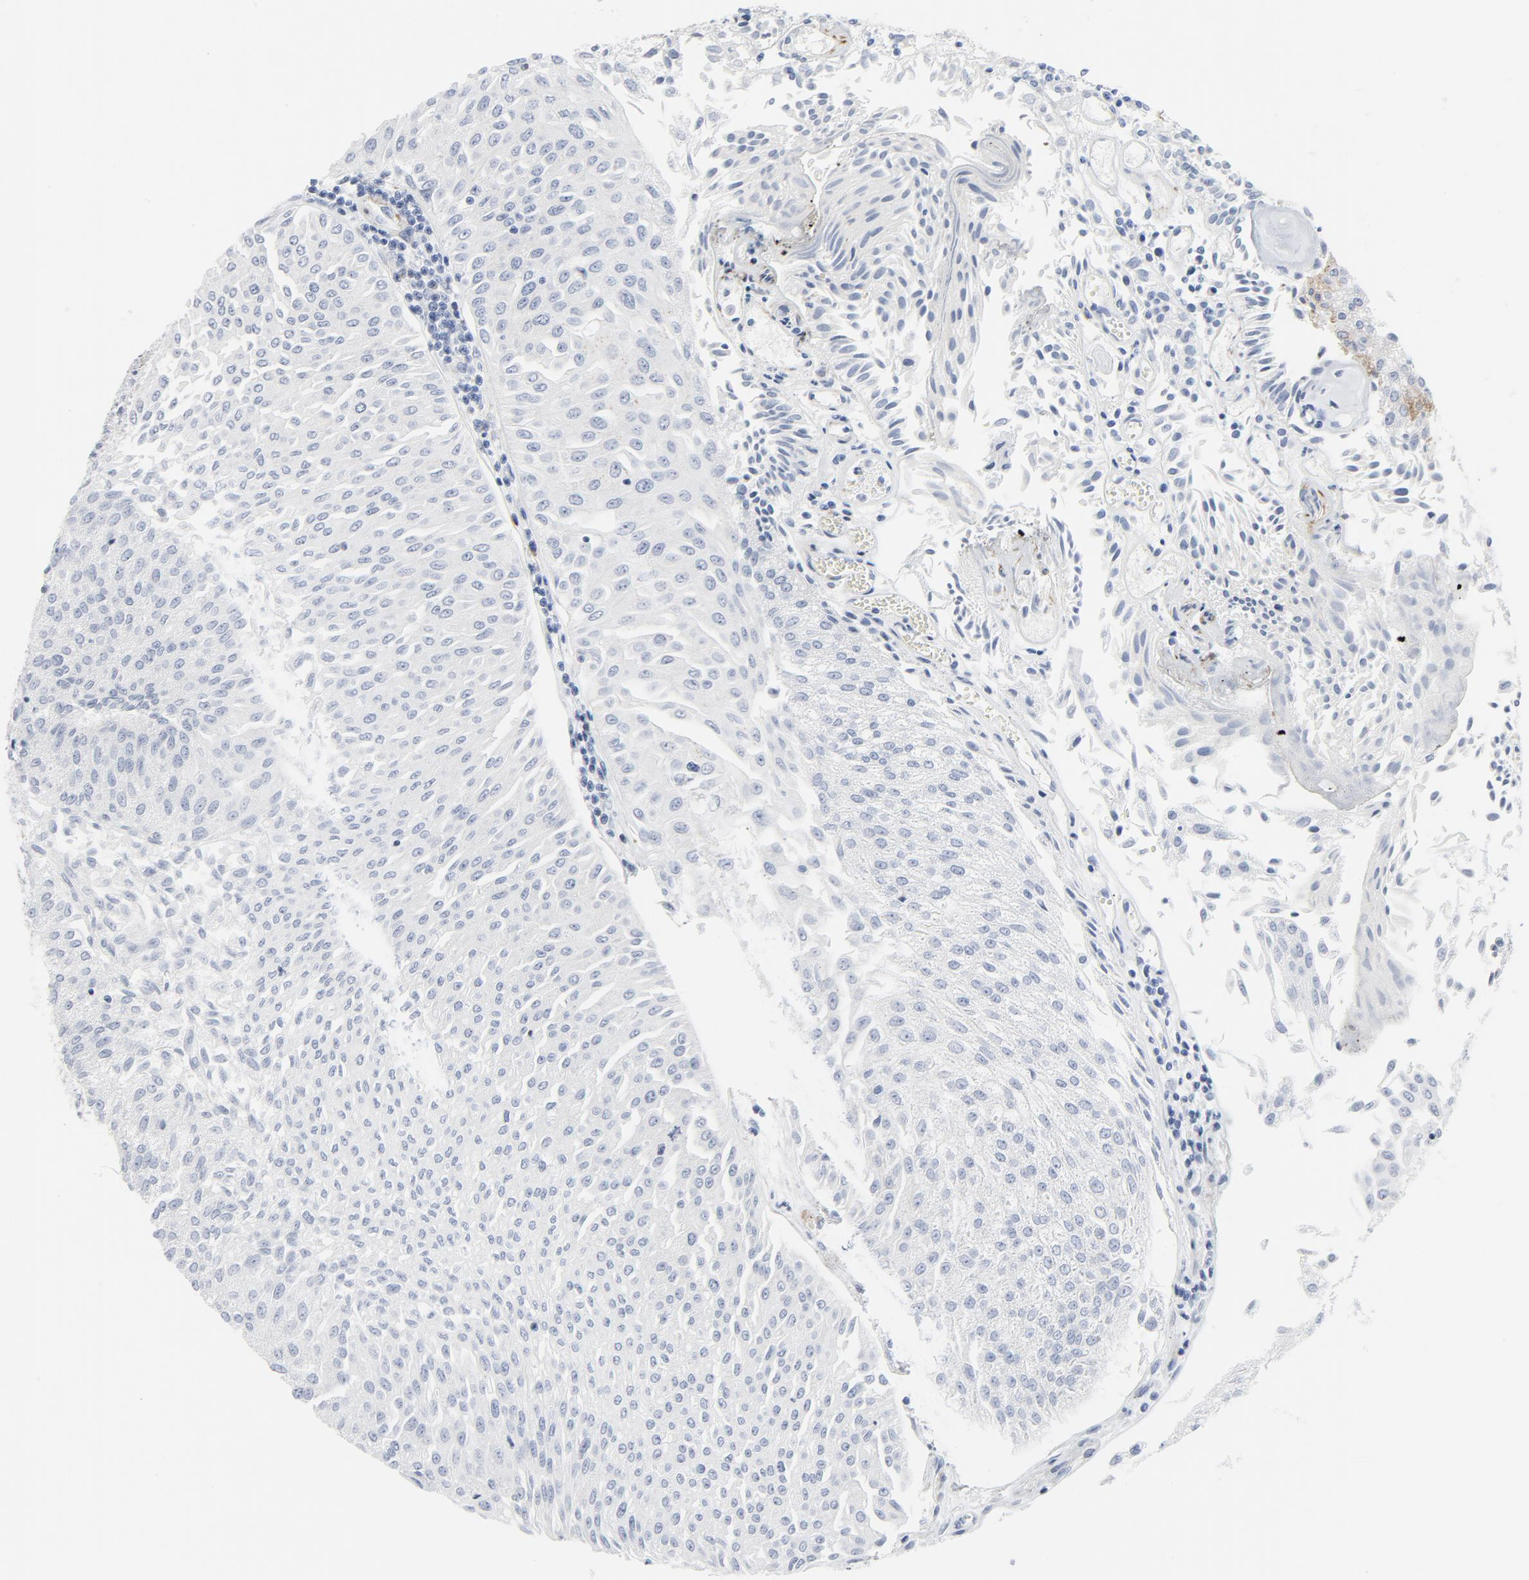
{"staining": {"intensity": "moderate", "quantity": "<25%", "location": "cytoplasmic/membranous"}, "tissue": "urothelial cancer", "cell_type": "Tumor cells", "image_type": "cancer", "snomed": [{"axis": "morphology", "description": "Urothelial carcinoma, Low grade"}, {"axis": "topography", "description": "Urinary bladder"}], "caption": "There is low levels of moderate cytoplasmic/membranous staining in tumor cells of urothelial carcinoma (low-grade), as demonstrated by immunohistochemical staining (brown color).", "gene": "TUBB1", "patient": {"sex": "male", "age": 86}}